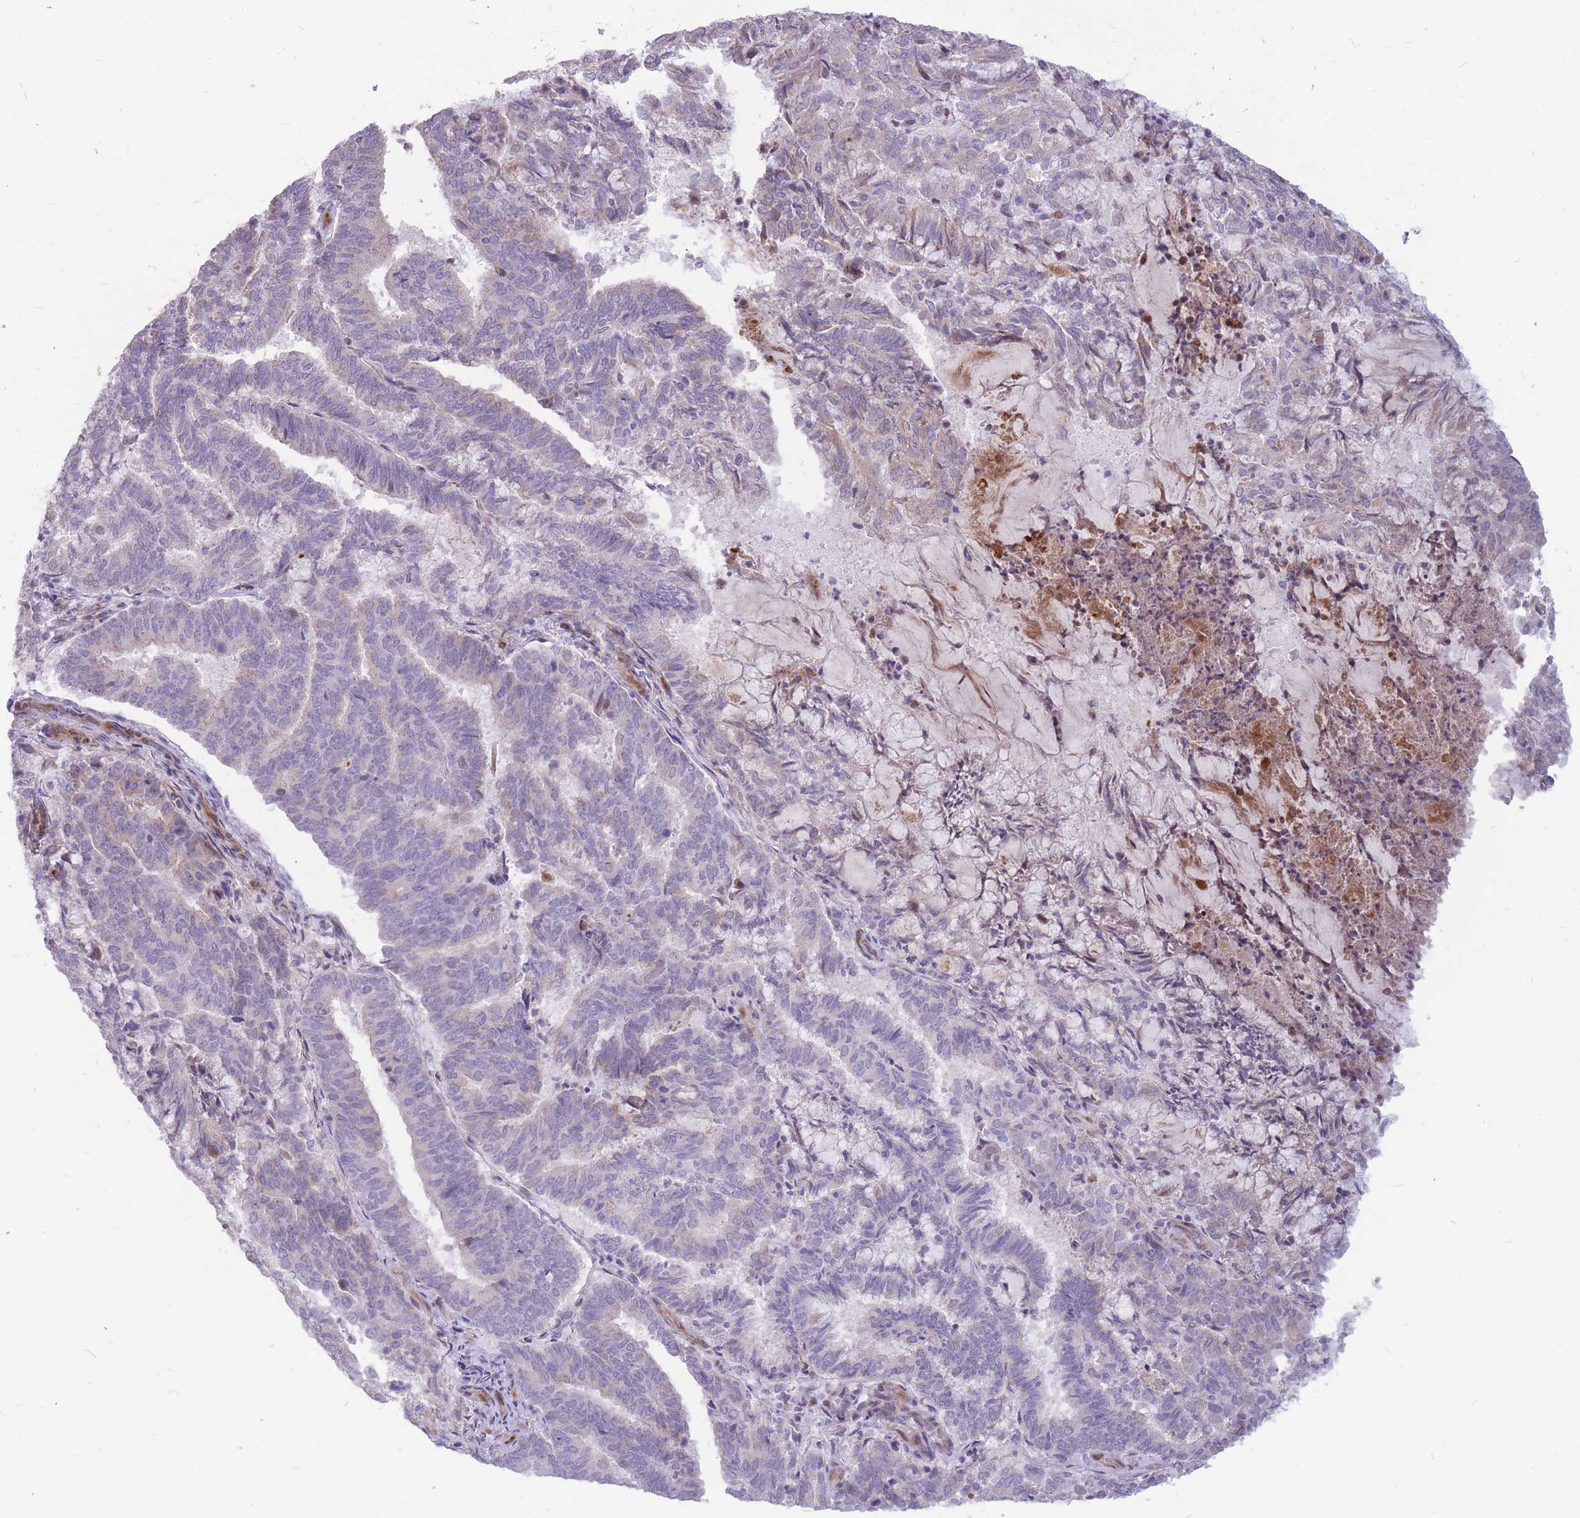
{"staining": {"intensity": "weak", "quantity": "<25%", "location": "cytoplasmic/membranous"}, "tissue": "endometrial cancer", "cell_type": "Tumor cells", "image_type": "cancer", "snomed": [{"axis": "morphology", "description": "Adenocarcinoma, NOS"}, {"axis": "topography", "description": "Endometrium"}], "caption": "IHC of human endometrial cancer displays no staining in tumor cells.", "gene": "ADD2", "patient": {"sex": "female", "age": 80}}